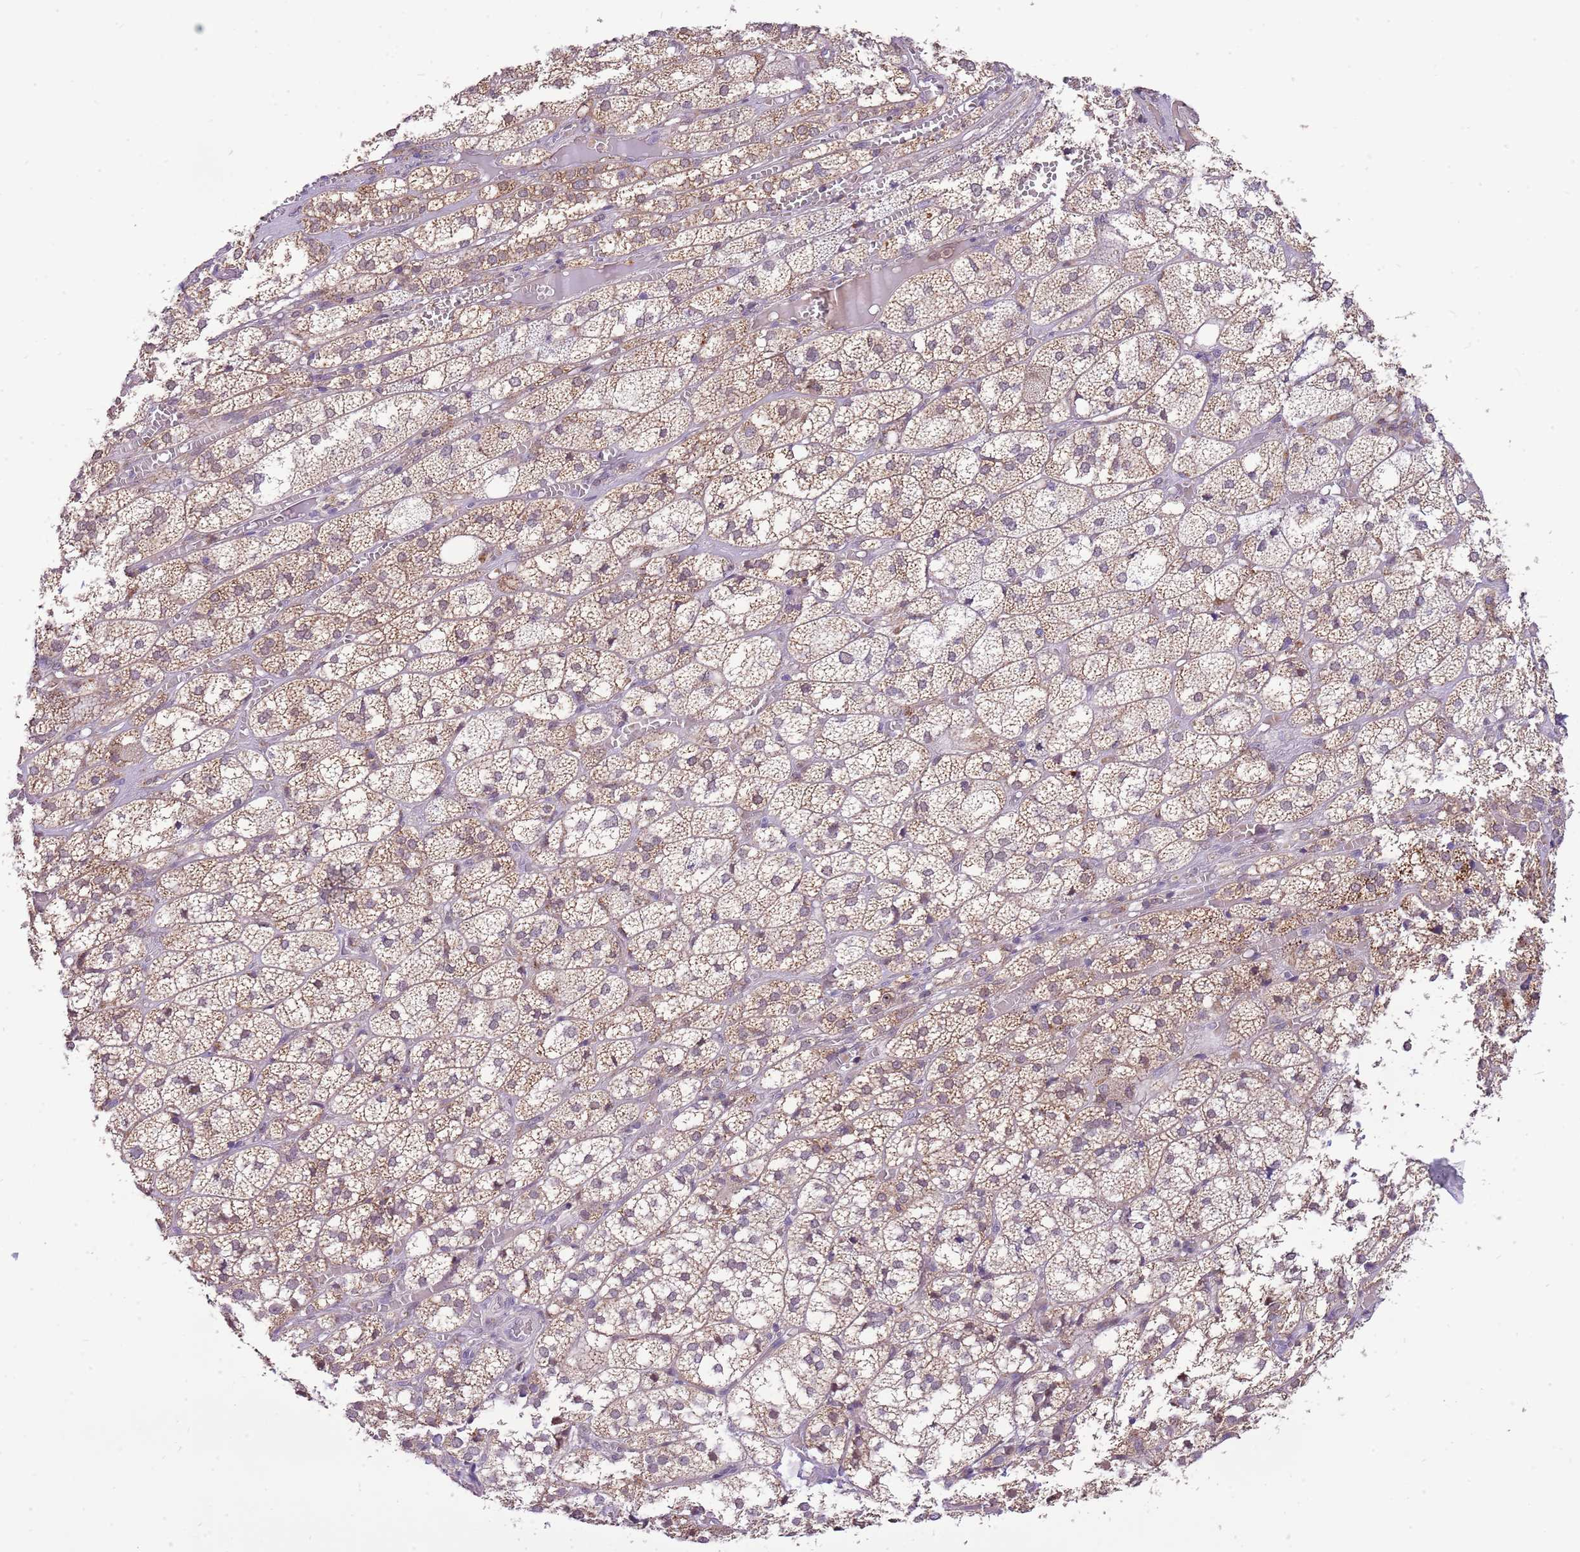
{"staining": {"intensity": "moderate", "quantity": ">75%", "location": "cytoplasmic/membranous"}, "tissue": "adrenal gland", "cell_type": "Glandular cells", "image_type": "normal", "snomed": [{"axis": "morphology", "description": "Normal tissue, NOS"}, {"axis": "topography", "description": "Adrenal gland"}], "caption": "Protein staining of normal adrenal gland shows moderate cytoplasmic/membranous staining in about >75% of glandular cells.", "gene": "PCNX1", "patient": {"sex": "female", "age": 61}}